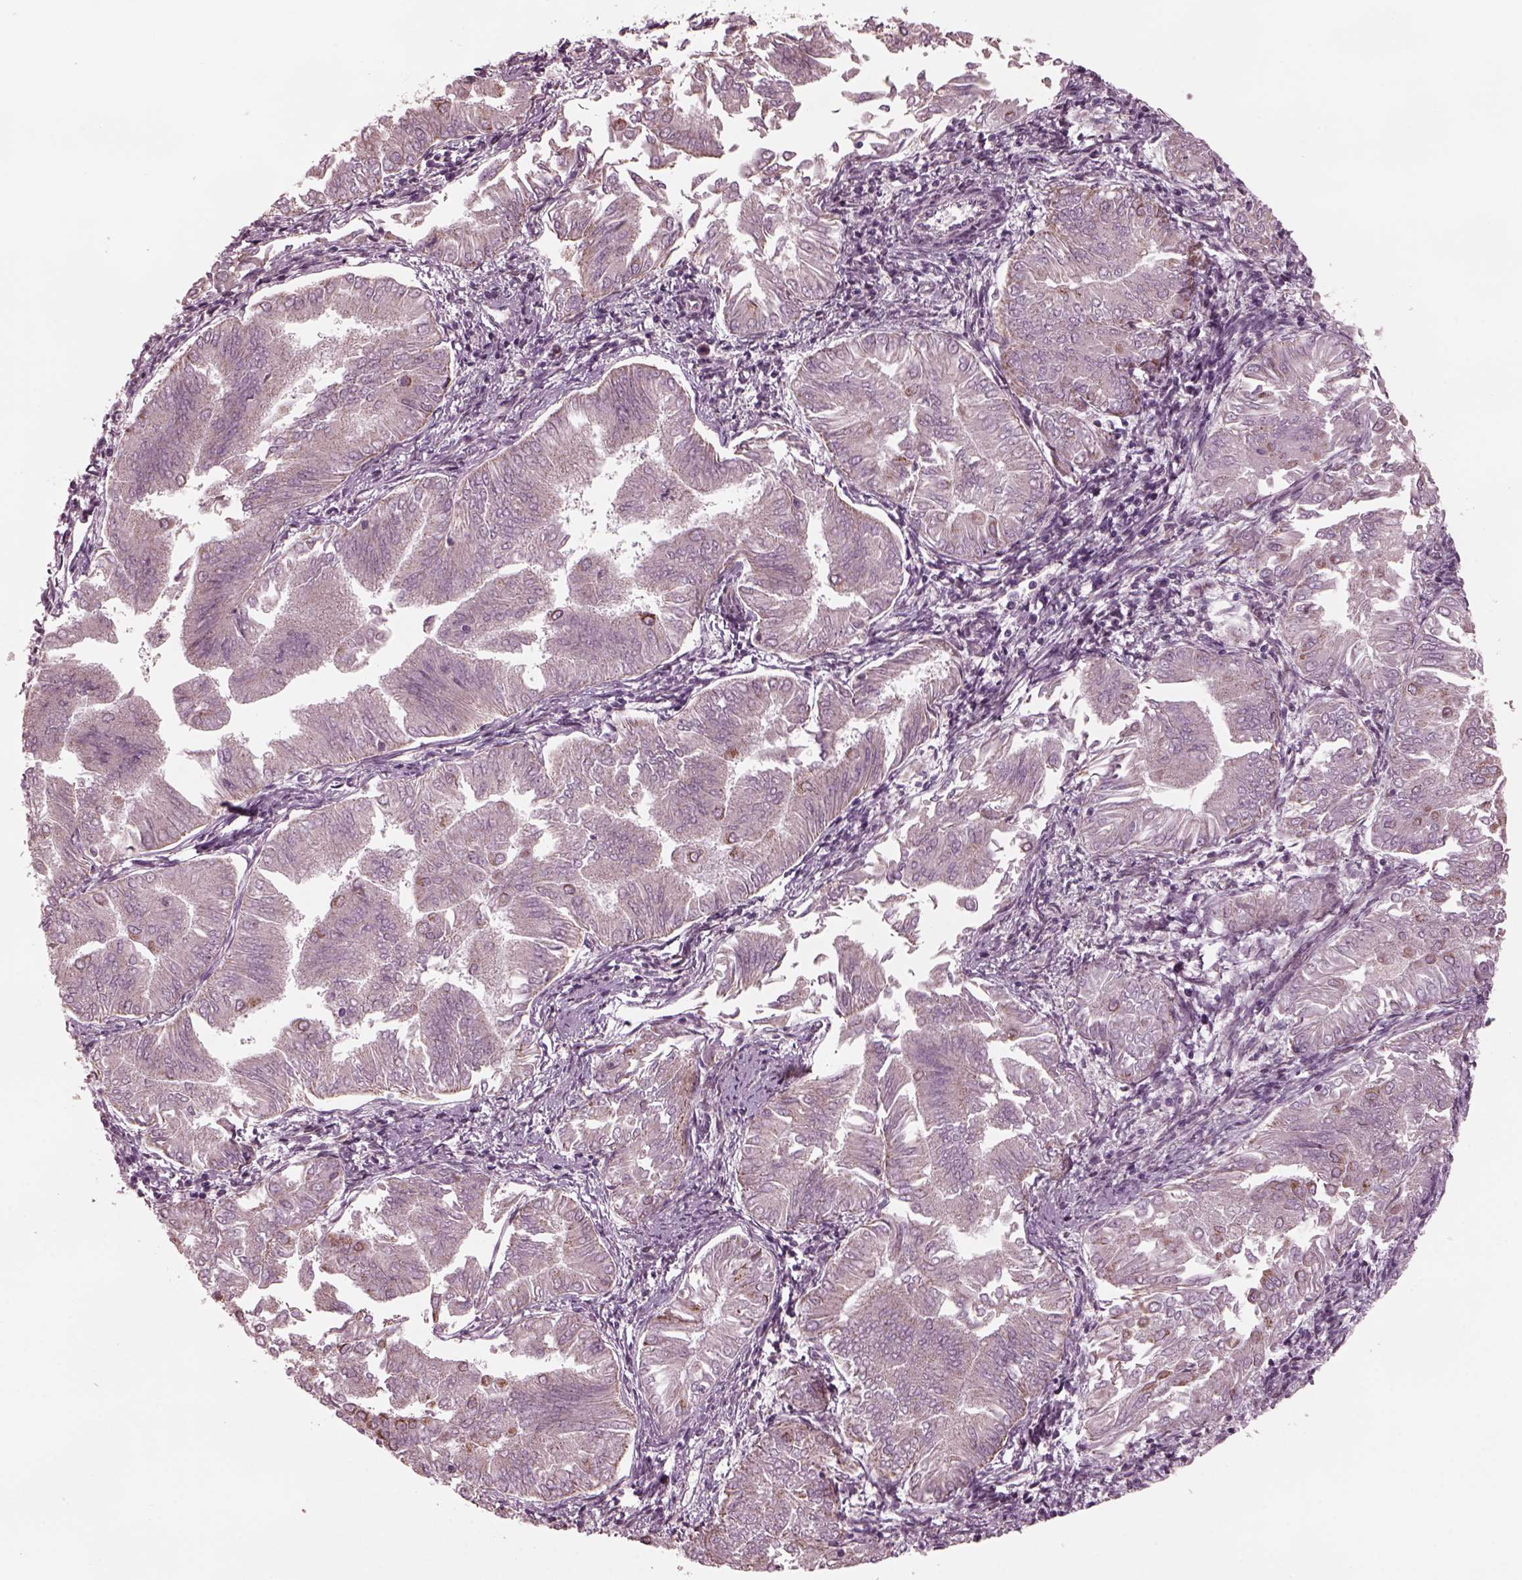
{"staining": {"intensity": "moderate", "quantity": "<25%", "location": "cytoplasmic/membranous"}, "tissue": "endometrial cancer", "cell_type": "Tumor cells", "image_type": "cancer", "snomed": [{"axis": "morphology", "description": "Adenocarcinoma, NOS"}, {"axis": "topography", "description": "Endometrium"}], "caption": "This photomicrograph reveals immunohistochemistry (IHC) staining of human endometrial adenocarcinoma, with low moderate cytoplasmic/membranous positivity in about <25% of tumor cells.", "gene": "CELSR3", "patient": {"sex": "female", "age": 53}}